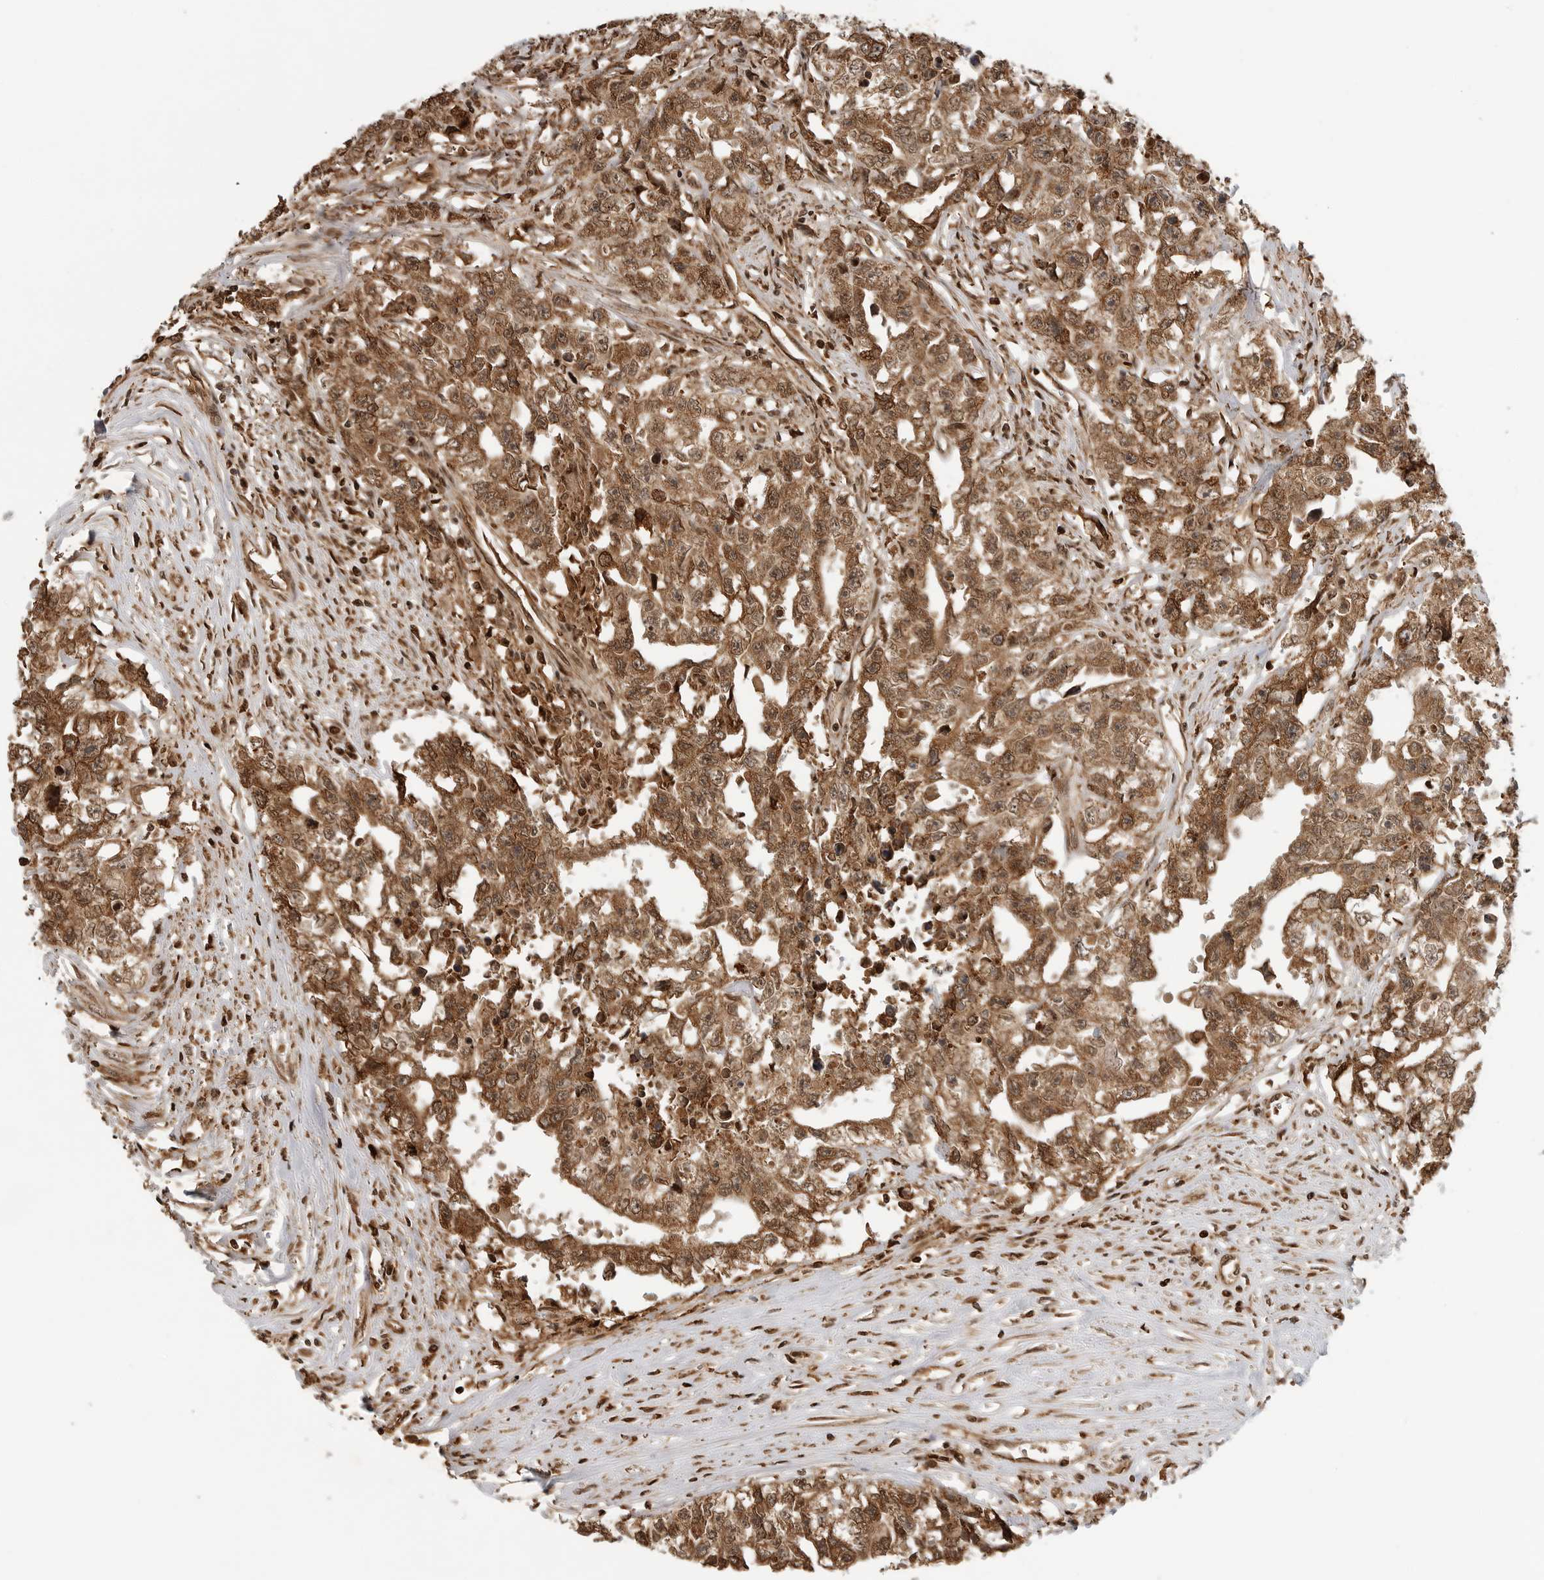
{"staining": {"intensity": "moderate", "quantity": ">75%", "location": "cytoplasmic/membranous,nuclear"}, "tissue": "testis cancer", "cell_type": "Tumor cells", "image_type": "cancer", "snomed": [{"axis": "morphology", "description": "Seminoma, NOS"}, {"axis": "morphology", "description": "Carcinoma, Embryonal, NOS"}, {"axis": "topography", "description": "Testis"}], "caption": "Testis seminoma tissue shows moderate cytoplasmic/membranous and nuclear staining in about >75% of tumor cells, visualized by immunohistochemistry. (IHC, brightfield microscopy, high magnification).", "gene": "BMP2K", "patient": {"sex": "male", "age": 43}}